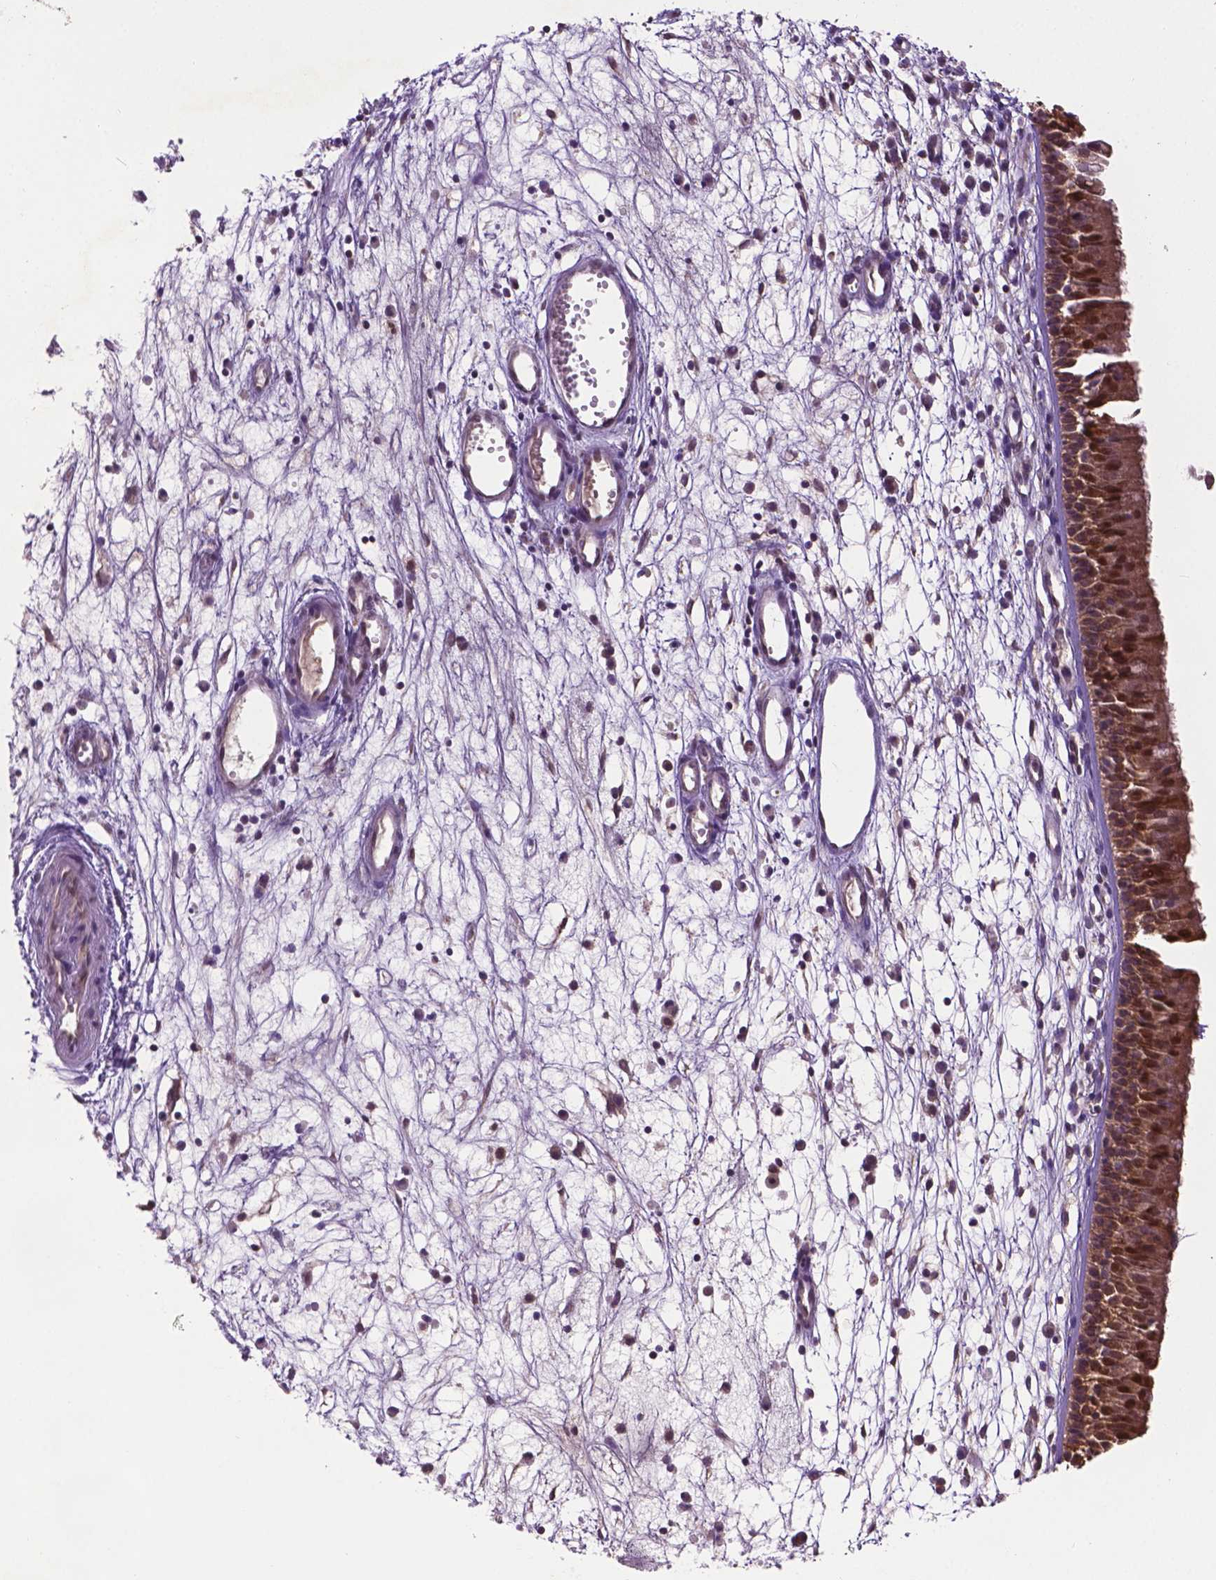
{"staining": {"intensity": "moderate", "quantity": ">75%", "location": "cytoplasmic/membranous,nuclear"}, "tissue": "nasopharynx", "cell_type": "Respiratory epithelial cells", "image_type": "normal", "snomed": [{"axis": "morphology", "description": "Normal tissue, NOS"}, {"axis": "topography", "description": "Nasopharynx"}], "caption": "IHC micrograph of normal human nasopharynx stained for a protein (brown), which shows medium levels of moderate cytoplasmic/membranous,nuclear staining in approximately >75% of respiratory epithelial cells.", "gene": "ENSG00000289700", "patient": {"sex": "female", "age": 55}}